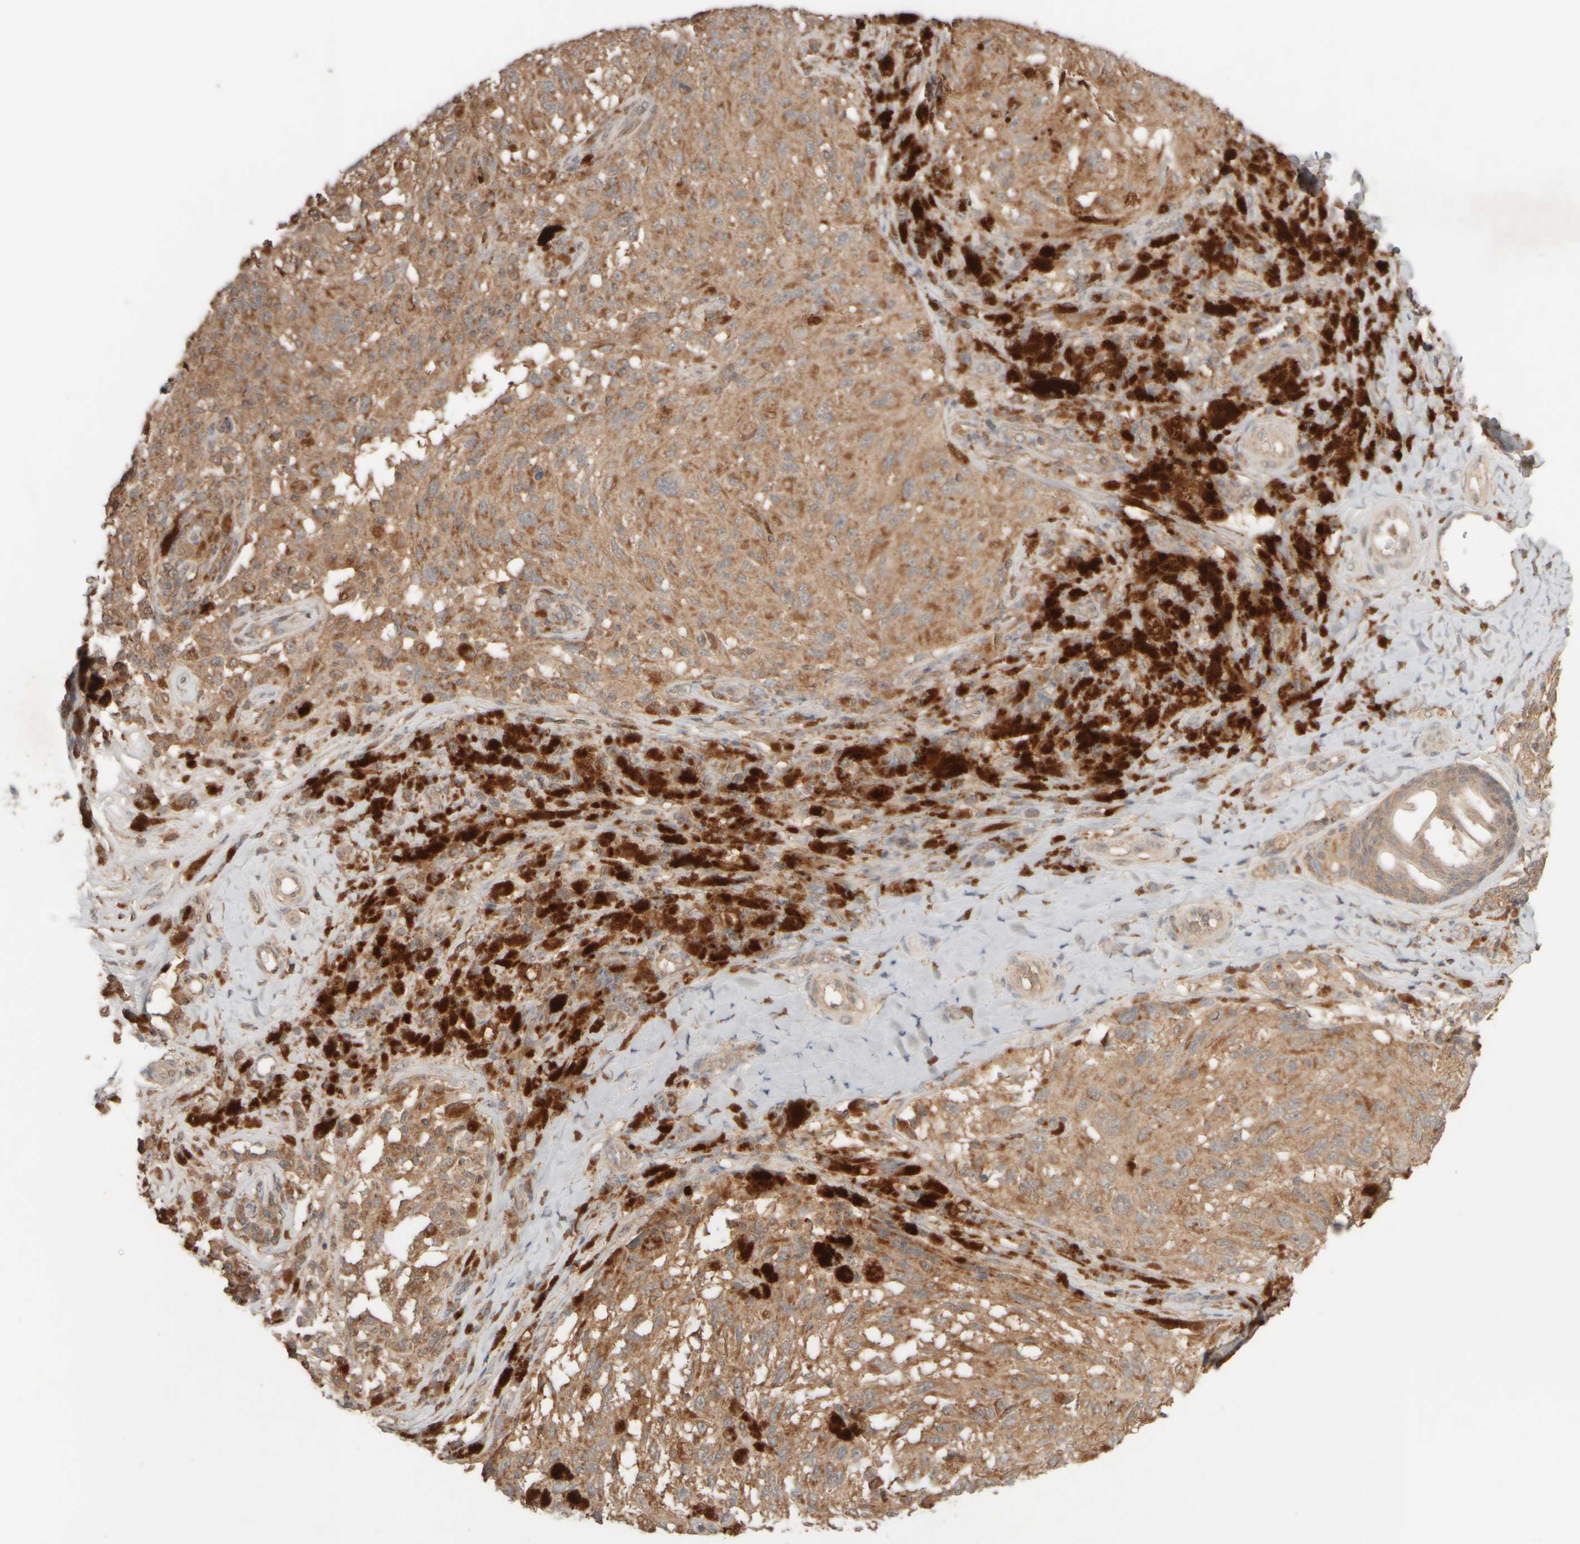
{"staining": {"intensity": "moderate", "quantity": ">75%", "location": "cytoplasmic/membranous"}, "tissue": "melanoma", "cell_type": "Tumor cells", "image_type": "cancer", "snomed": [{"axis": "morphology", "description": "Malignant melanoma, NOS"}, {"axis": "topography", "description": "Skin"}], "caption": "Immunohistochemical staining of human melanoma exhibits medium levels of moderate cytoplasmic/membranous staining in about >75% of tumor cells.", "gene": "EIF2B3", "patient": {"sex": "female", "age": 73}}